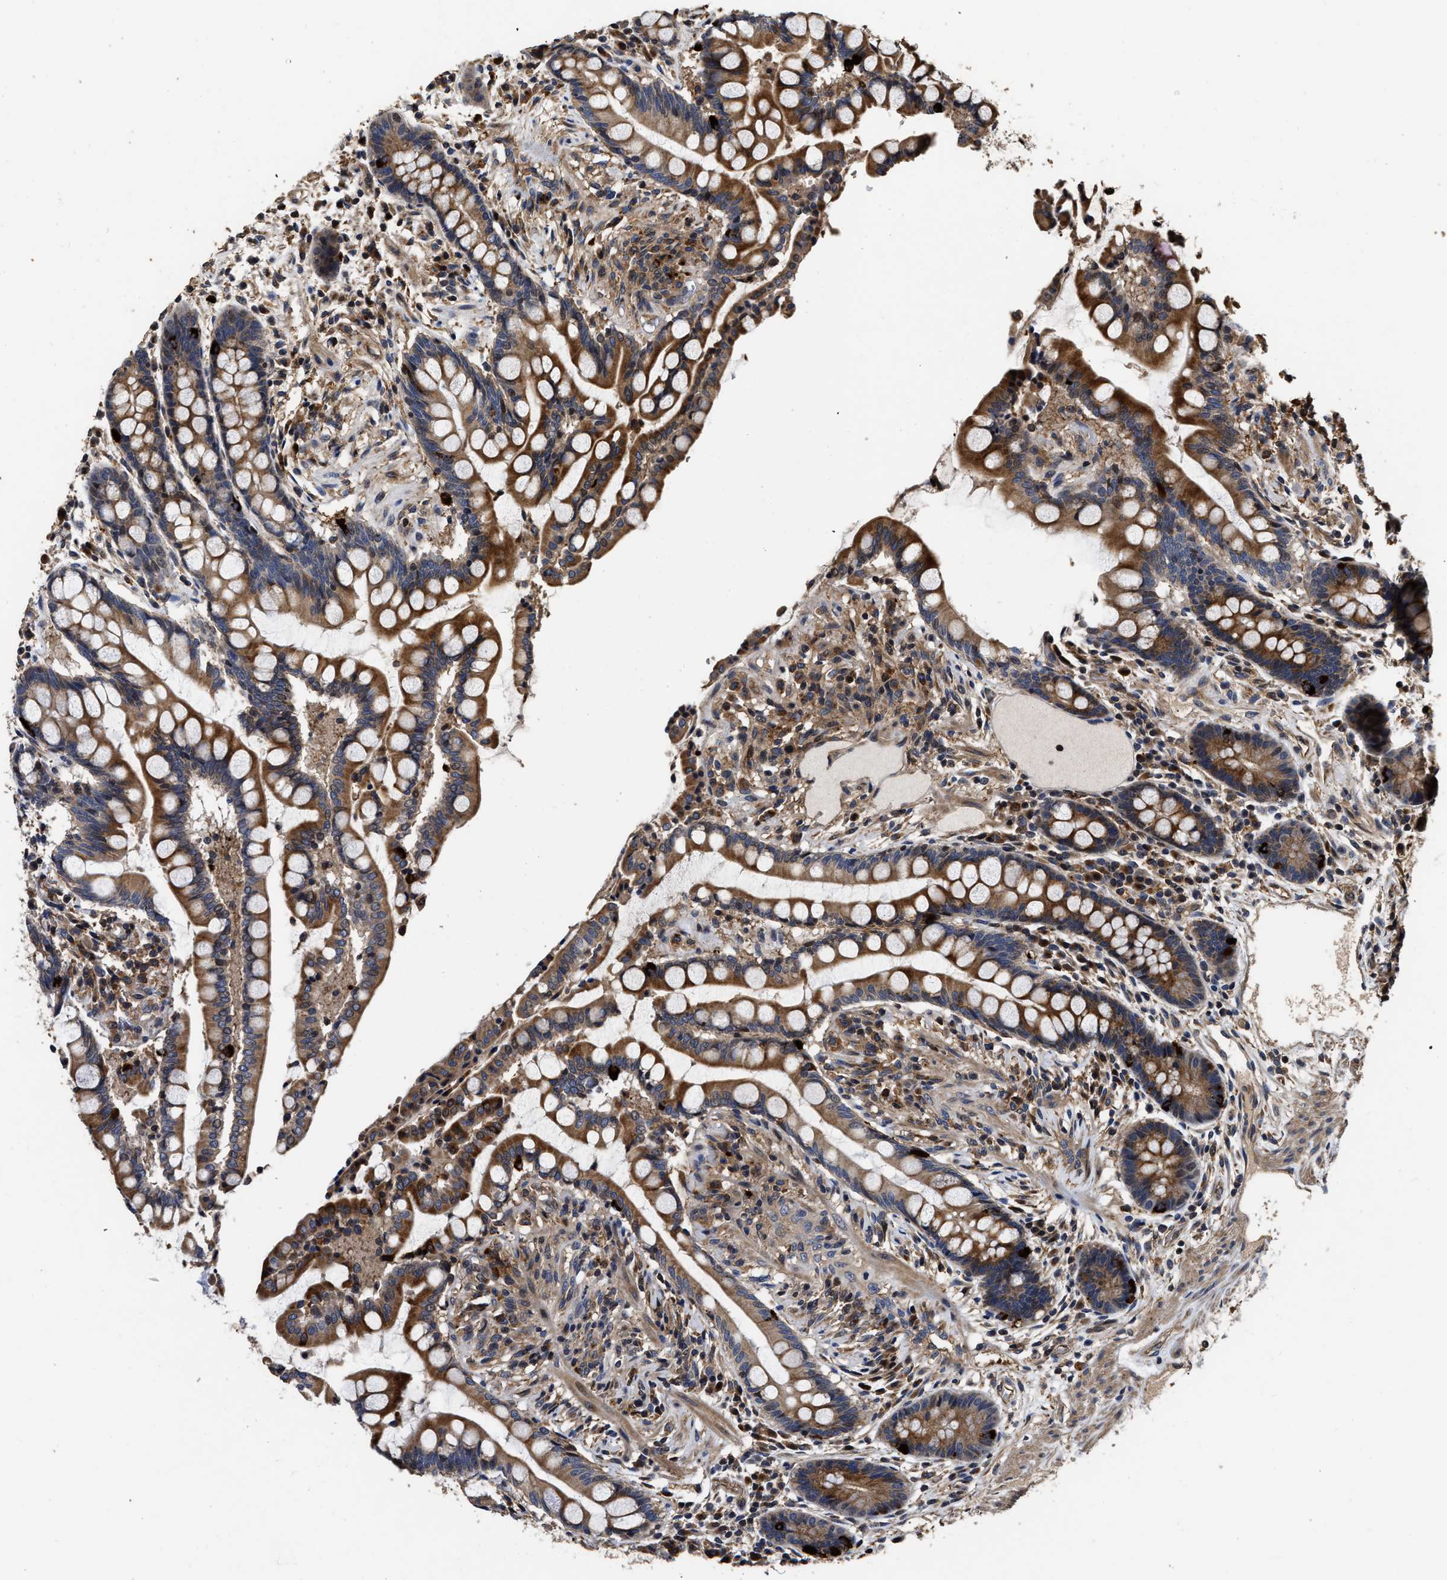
{"staining": {"intensity": "strong", "quantity": ">75%", "location": "cytoplasmic/membranous"}, "tissue": "colon", "cell_type": "Endothelial cells", "image_type": "normal", "snomed": [{"axis": "morphology", "description": "Normal tissue, NOS"}, {"axis": "topography", "description": "Colon"}], "caption": "A micrograph of human colon stained for a protein exhibits strong cytoplasmic/membranous brown staining in endothelial cells. Nuclei are stained in blue.", "gene": "ABCG8", "patient": {"sex": "male", "age": 73}}